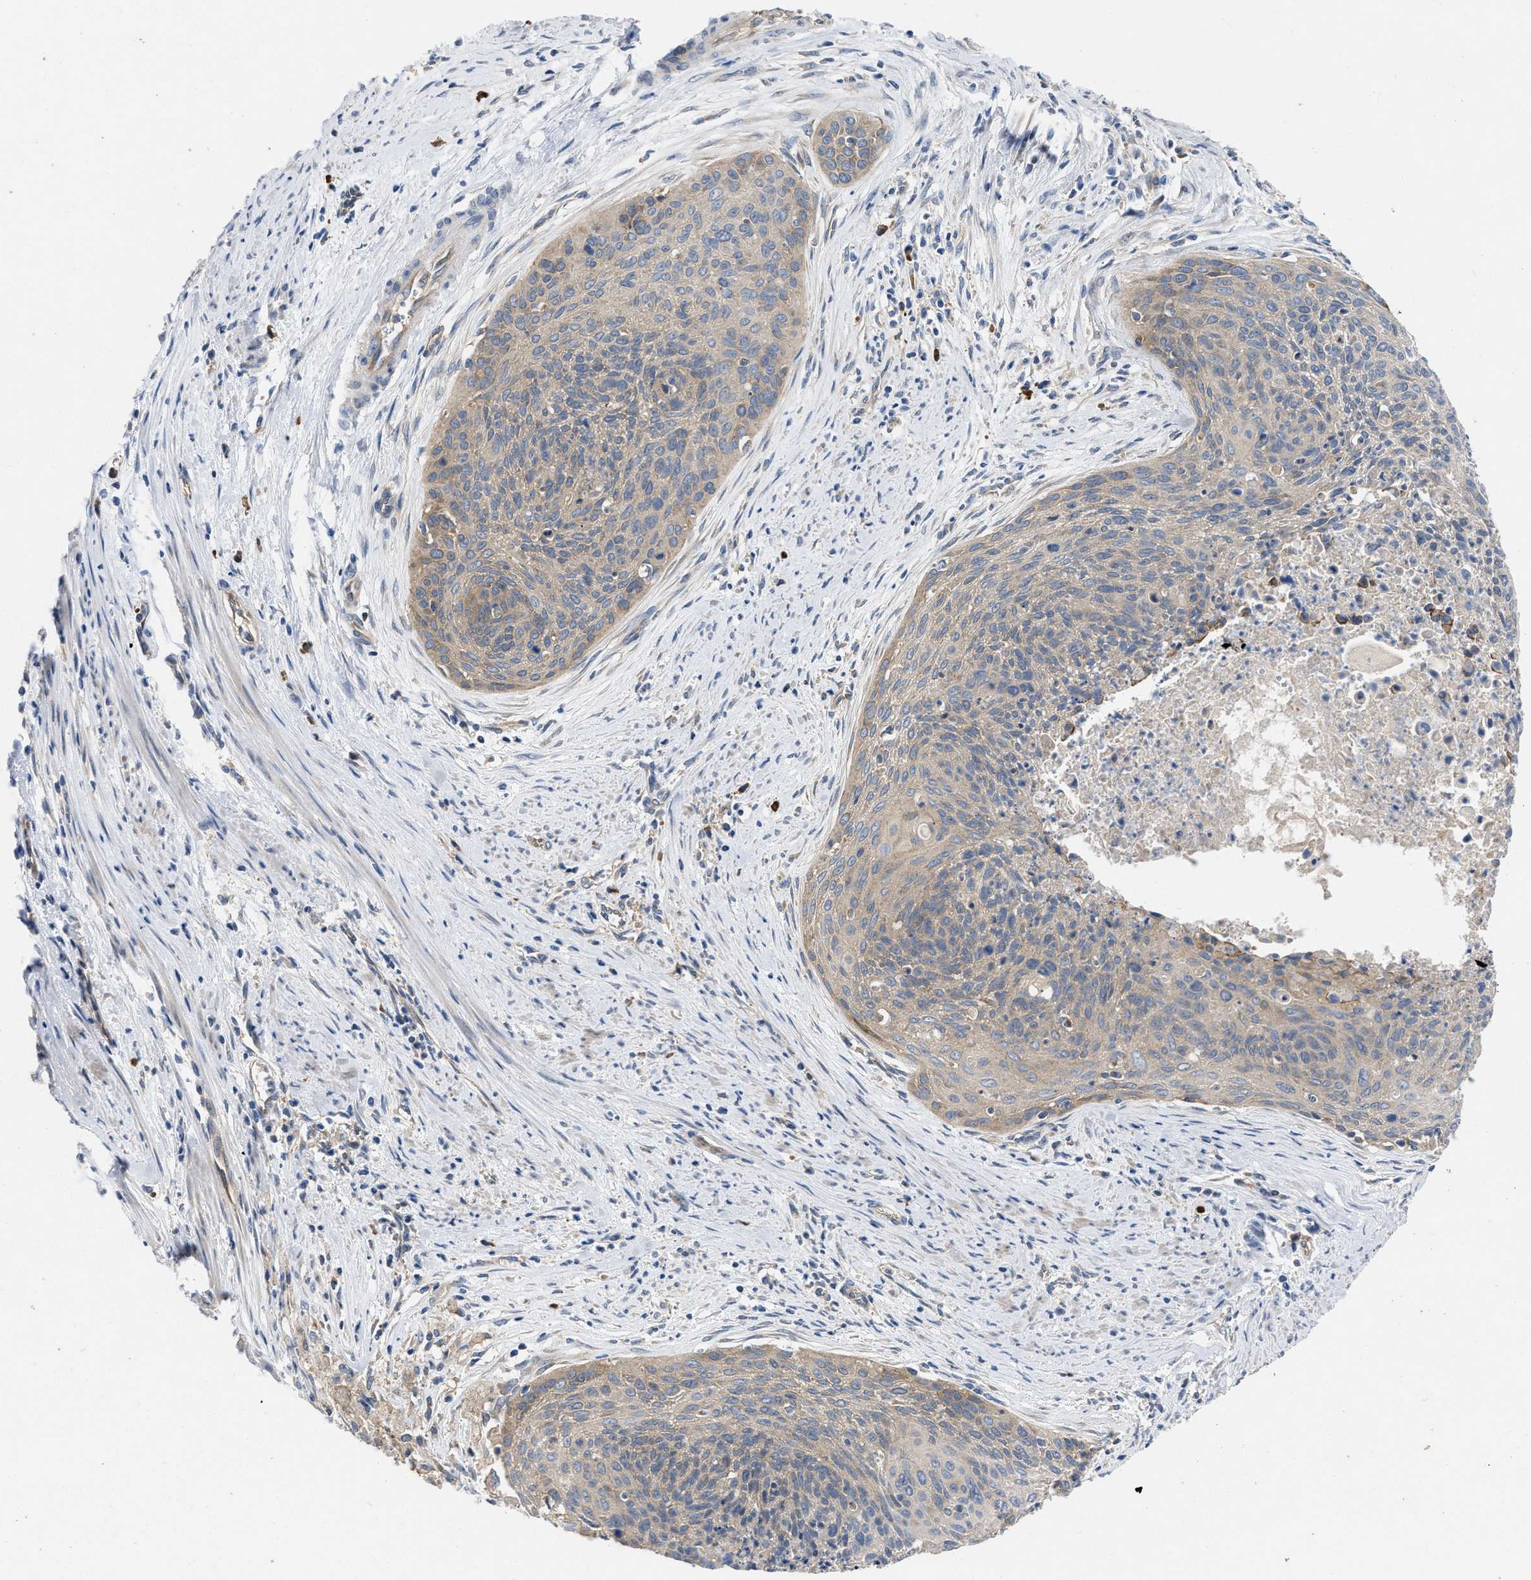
{"staining": {"intensity": "weak", "quantity": ">75%", "location": "cytoplasmic/membranous"}, "tissue": "cervical cancer", "cell_type": "Tumor cells", "image_type": "cancer", "snomed": [{"axis": "morphology", "description": "Squamous cell carcinoma, NOS"}, {"axis": "topography", "description": "Cervix"}], "caption": "IHC (DAB) staining of cervical cancer exhibits weak cytoplasmic/membranous protein positivity in about >75% of tumor cells.", "gene": "TMEM131", "patient": {"sex": "female", "age": 55}}